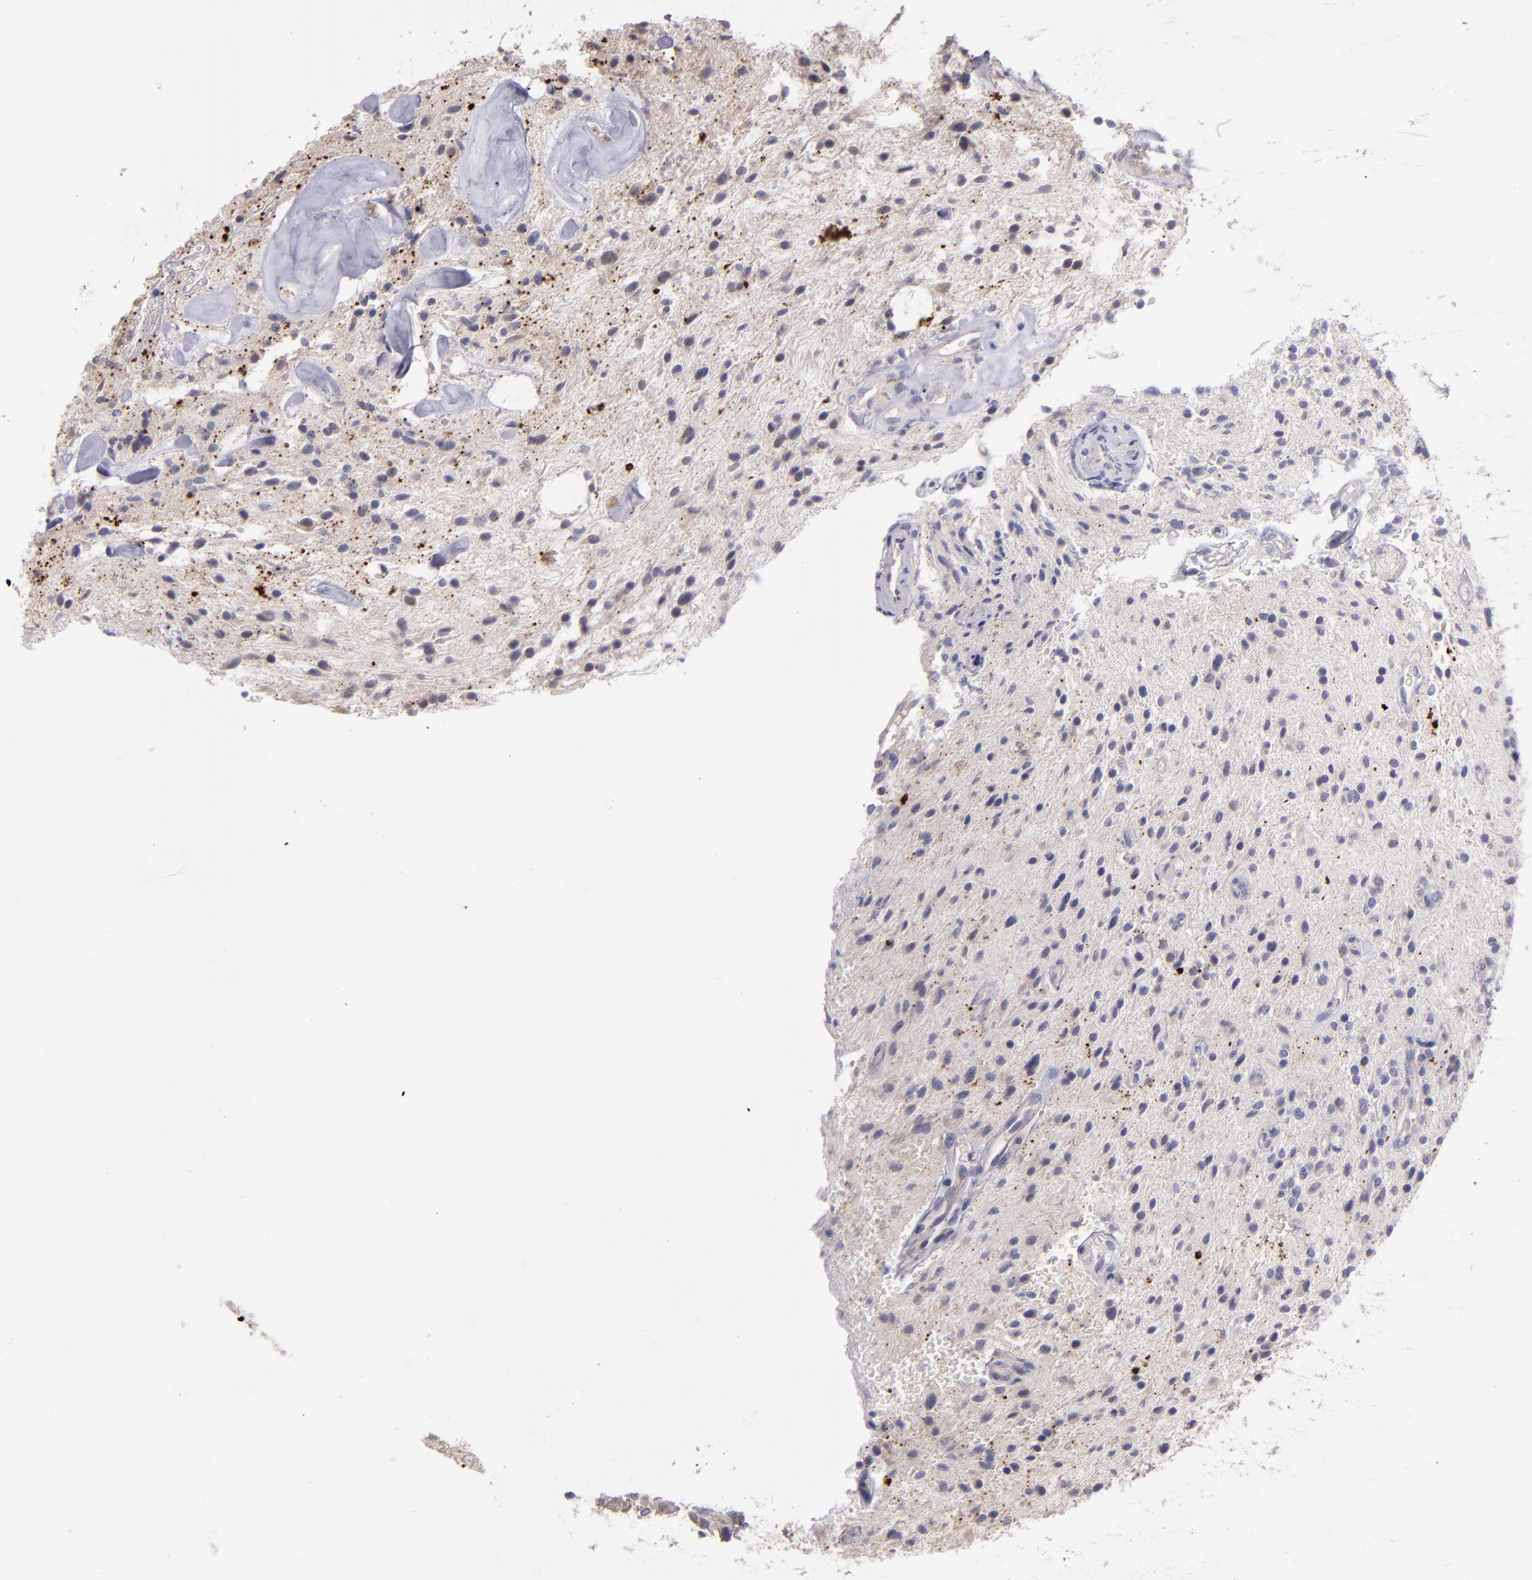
{"staining": {"intensity": "weak", "quantity": "25%-75%", "location": "cytoplasmic/membranous"}, "tissue": "glioma", "cell_type": "Tumor cells", "image_type": "cancer", "snomed": [{"axis": "morphology", "description": "Glioma, malignant, NOS"}, {"axis": "topography", "description": "Cerebellum"}], "caption": "Malignant glioma stained with a protein marker reveals weak staining in tumor cells.", "gene": "IFIH1", "patient": {"sex": "female", "age": 10}}